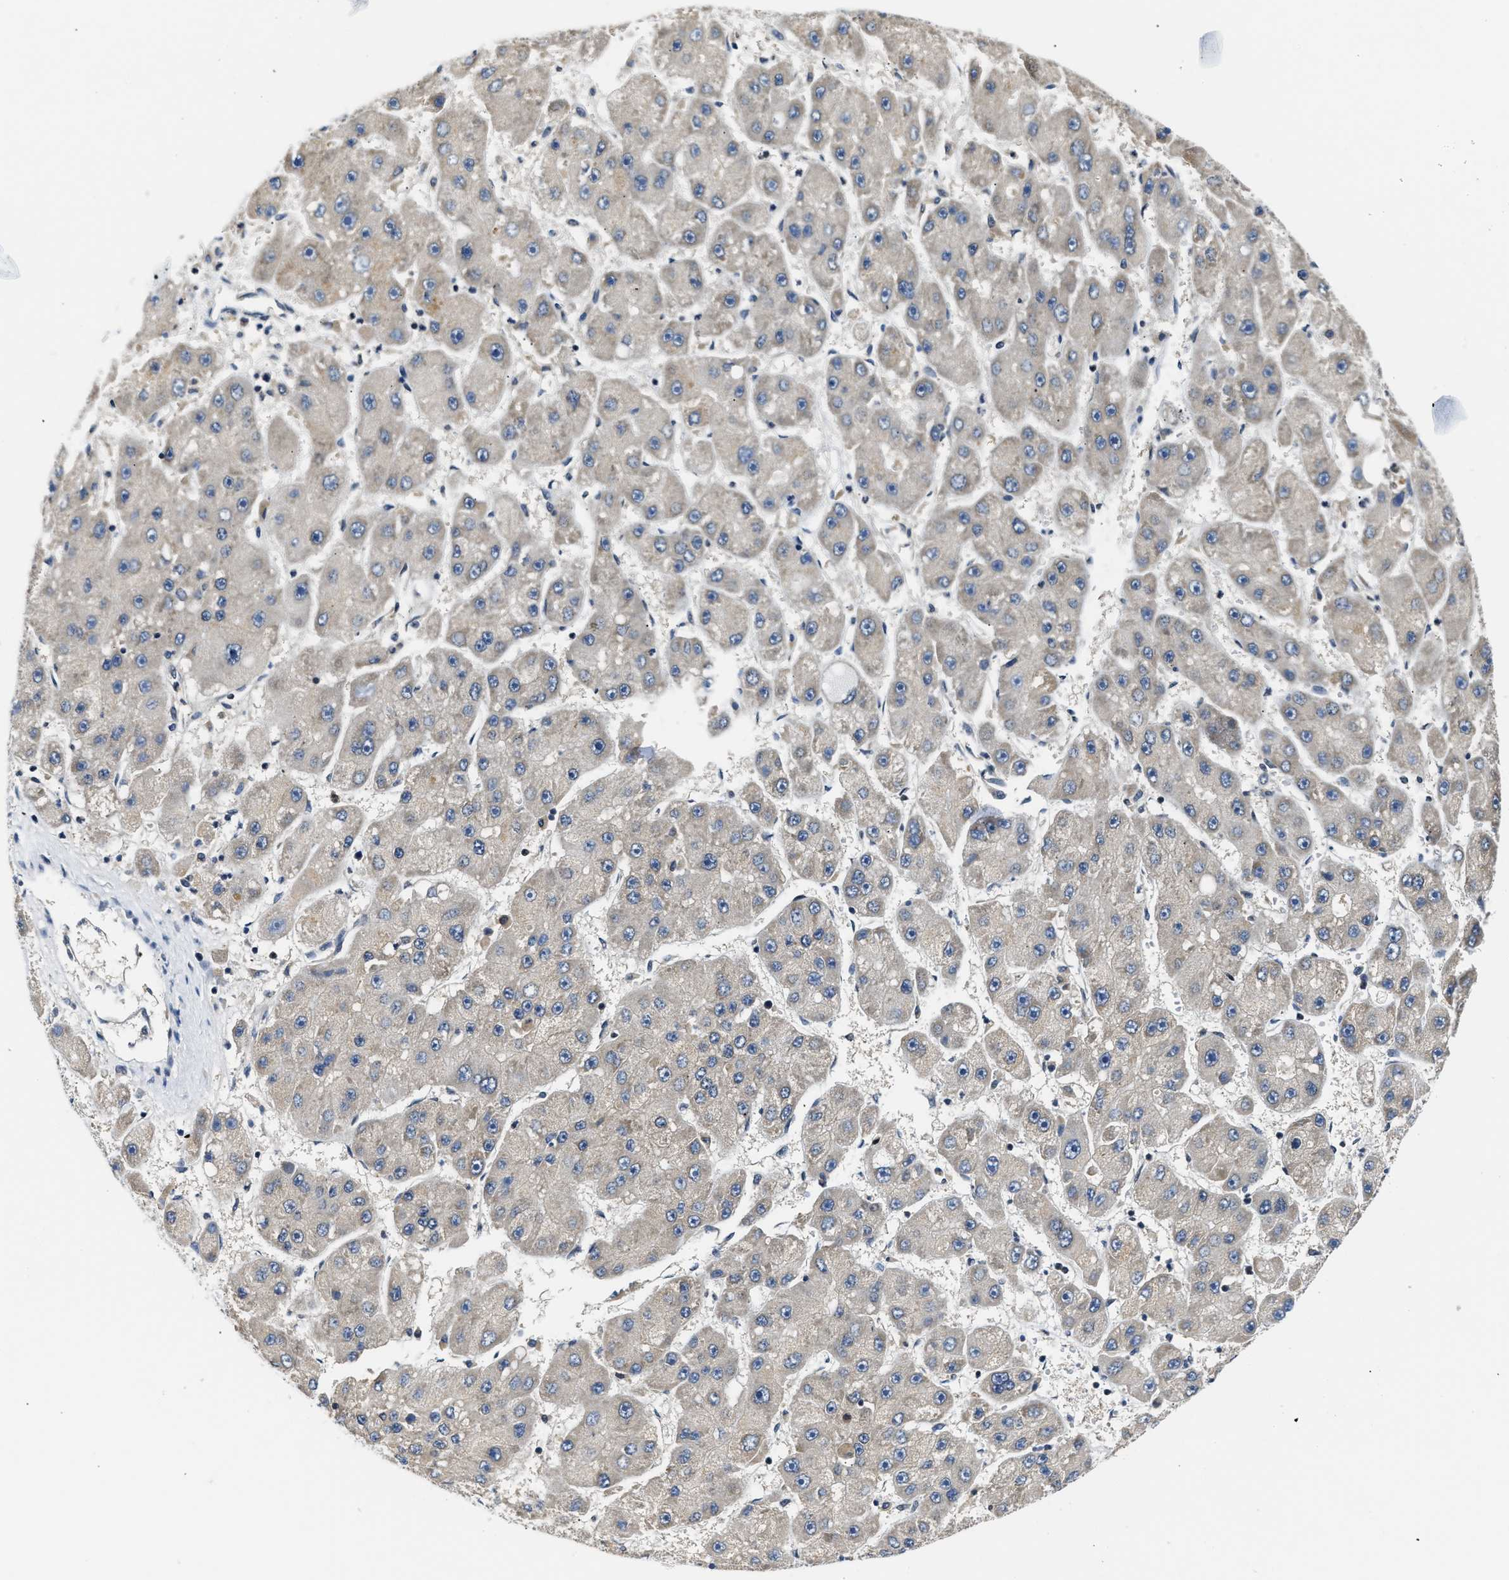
{"staining": {"intensity": "negative", "quantity": "none", "location": "none"}, "tissue": "liver cancer", "cell_type": "Tumor cells", "image_type": "cancer", "snomed": [{"axis": "morphology", "description": "Carcinoma, Hepatocellular, NOS"}, {"axis": "topography", "description": "Liver"}], "caption": "Immunohistochemical staining of hepatocellular carcinoma (liver) shows no significant expression in tumor cells.", "gene": "RAB29", "patient": {"sex": "female", "age": 61}}